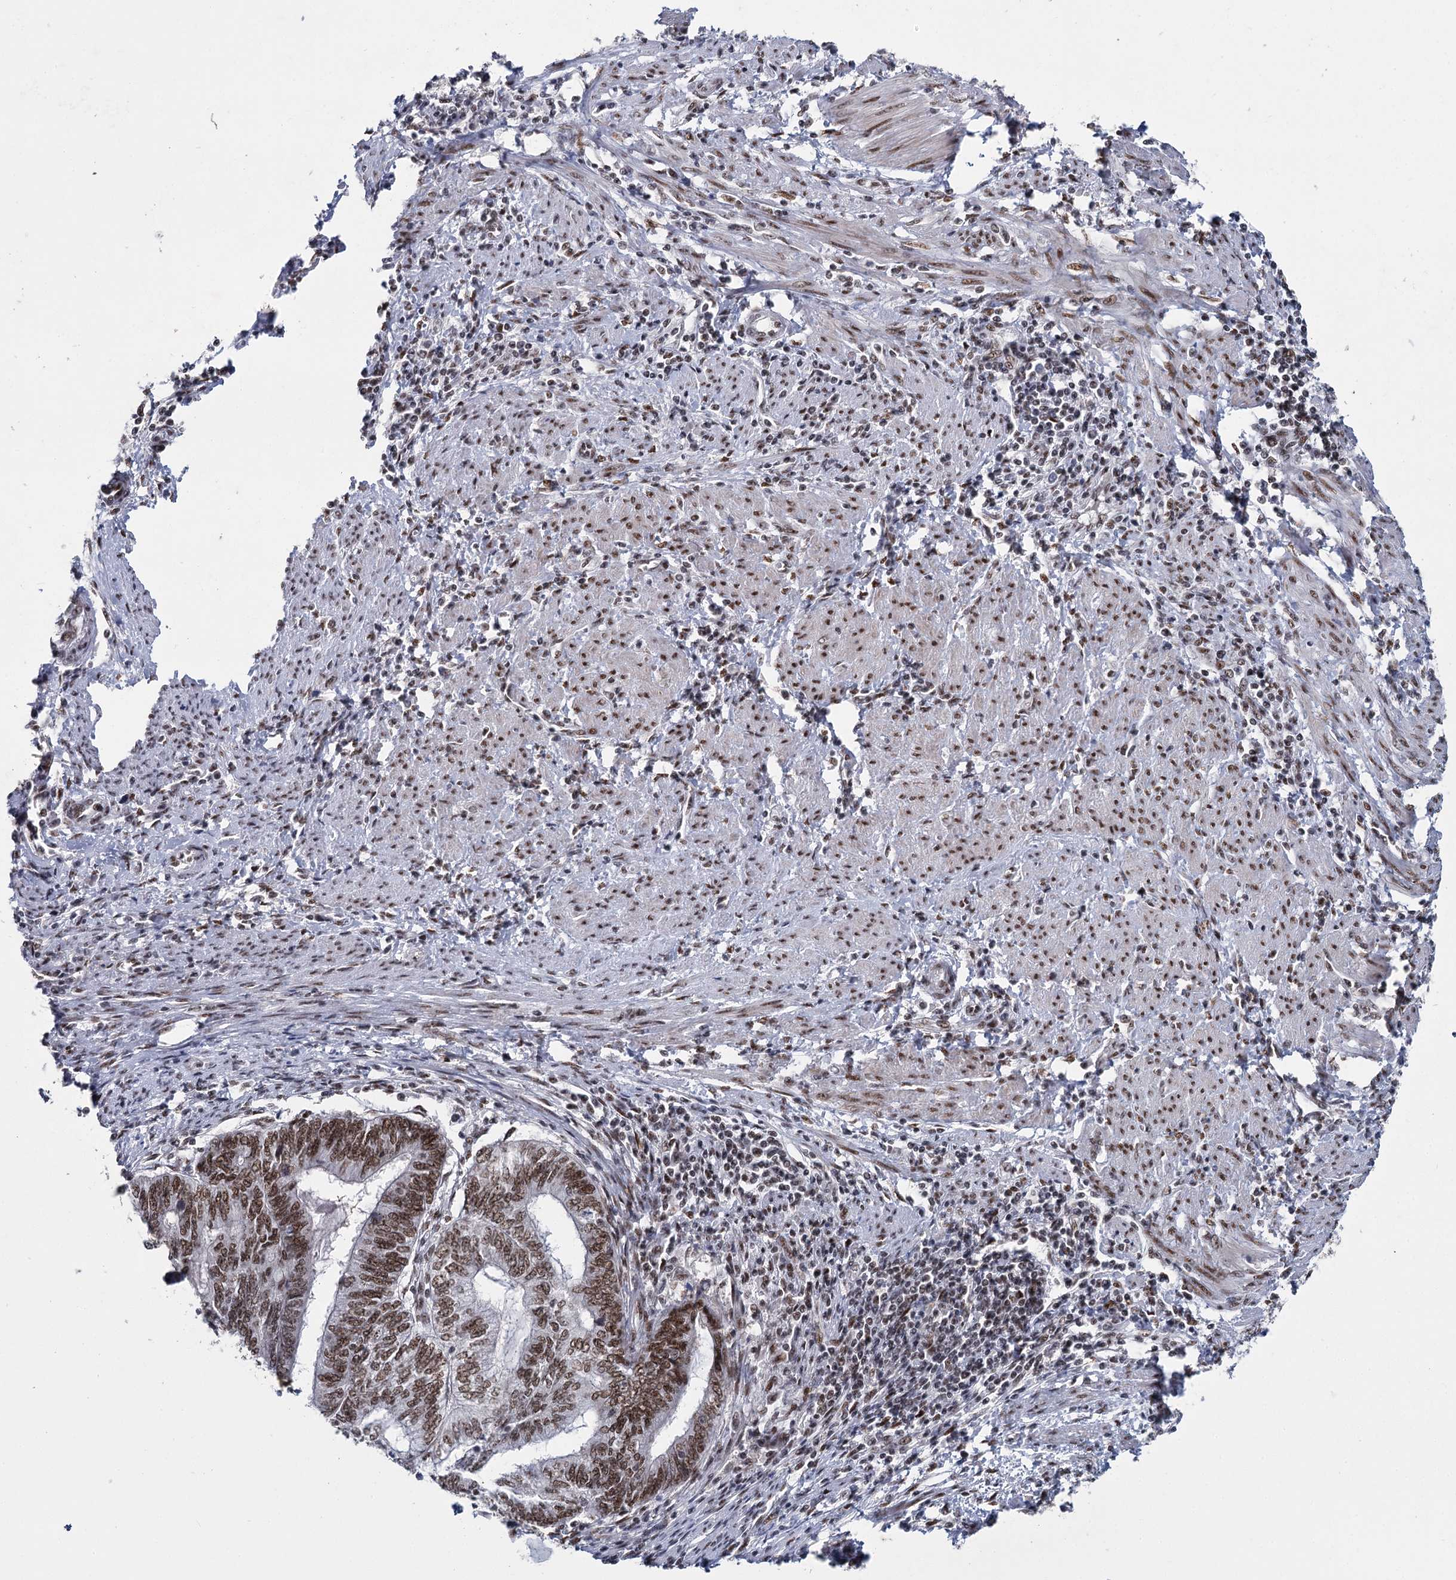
{"staining": {"intensity": "strong", "quantity": ">75%", "location": "nuclear"}, "tissue": "endometrial cancer", "cell_type": "Tumor cells", "image_type": "cancer", "snomed": [{"axis": "morphology", "description": "Adenocarcinoma, NOS"}, {"axis": "topography", "description": "Uterus"}, {"axis": "topography", "description": "Endometrium"}], "caption": "About >75% of tumor cells in human adenocarcinoma (endometrial) display strong nuclear protein staining as visualized by brown immunohistochemical staining.", "gene": "SCAF8", "patient": {"sex": "female", "age": 70}}